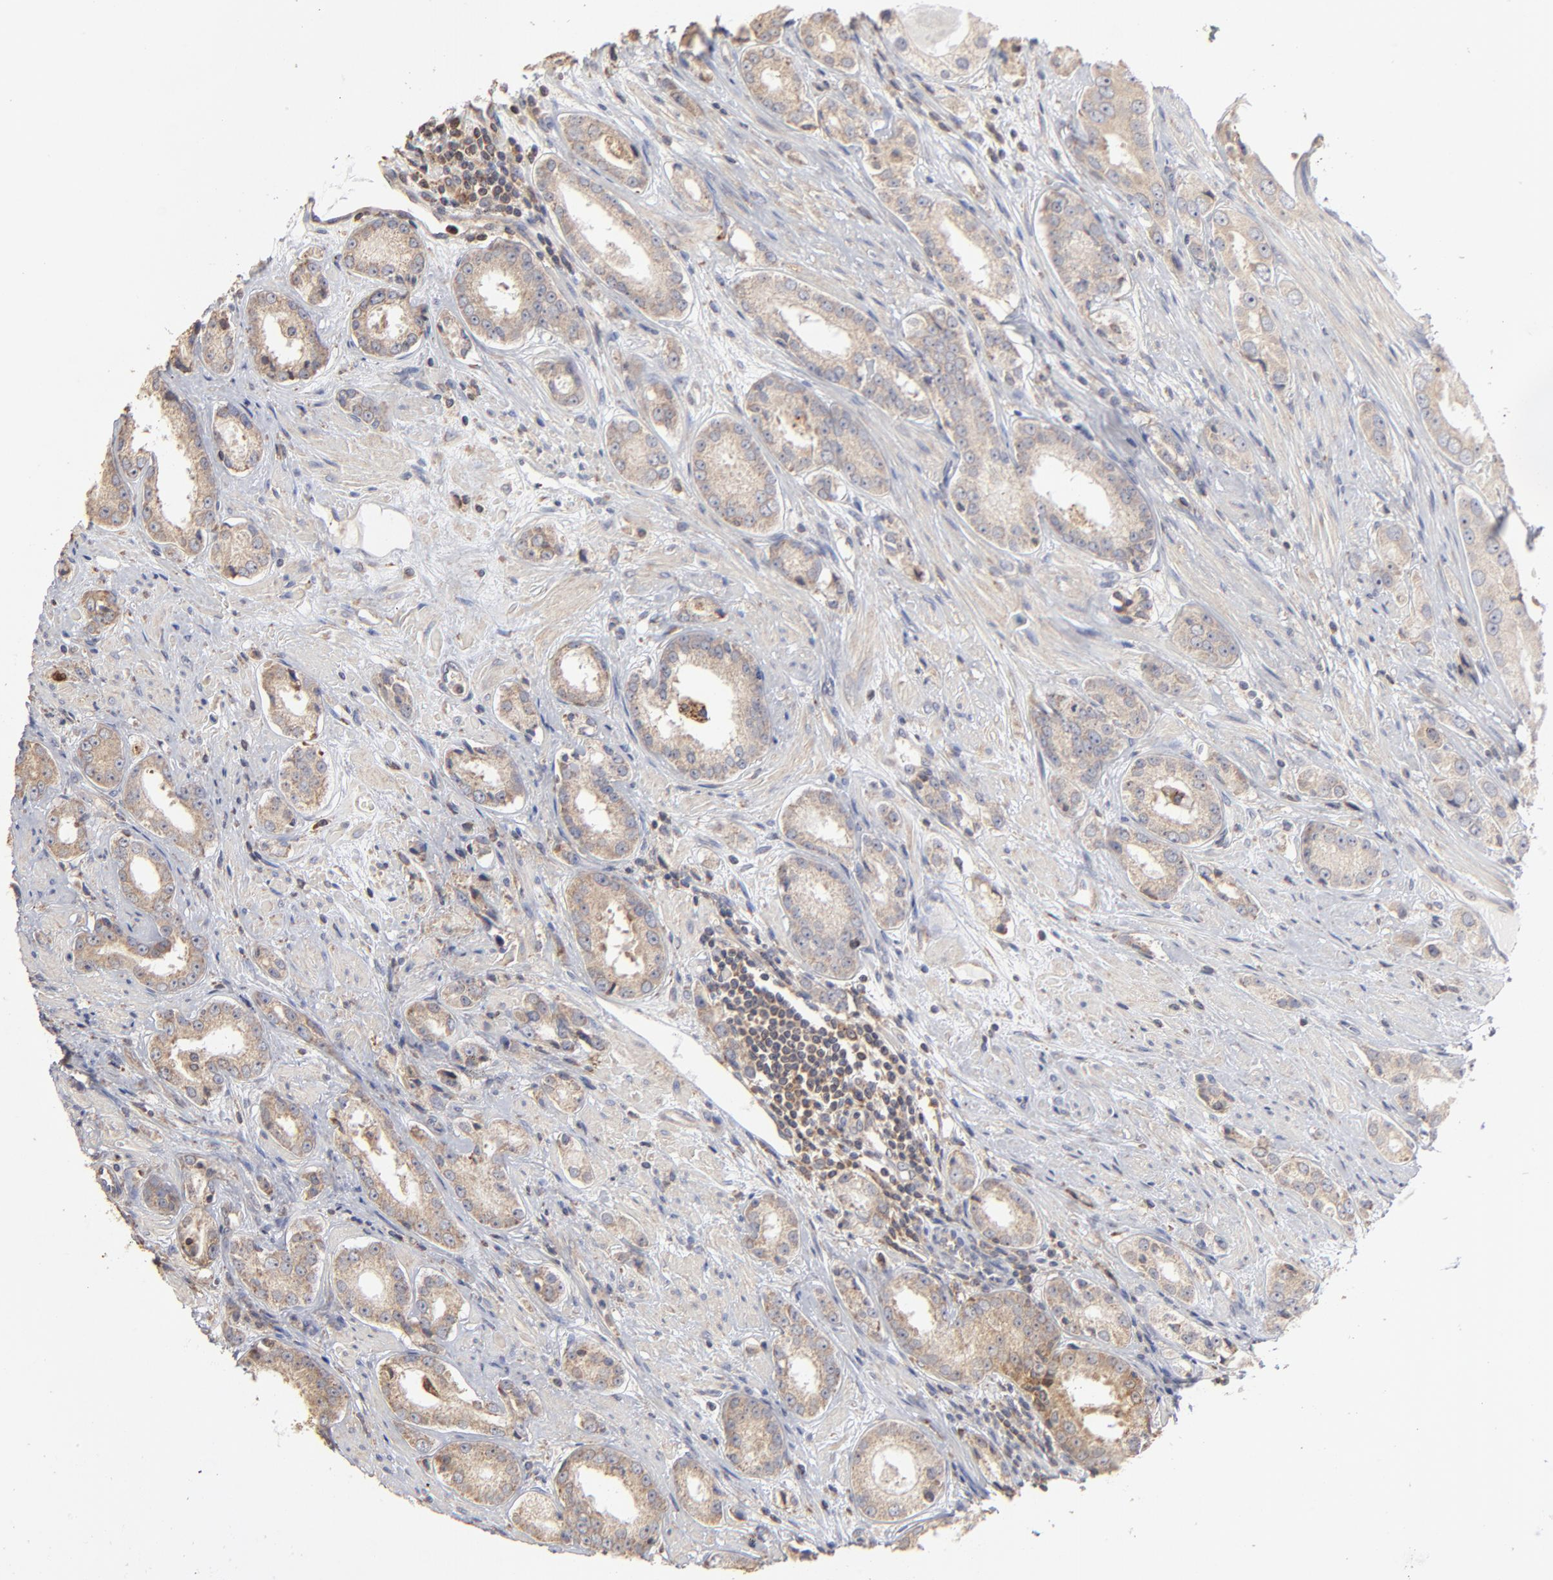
{"staining": {"intensity": "moderate", "quantity": ">75%", "location": "cytoplasmic/membranous"}, "tissue": "prostate cancer", "cell_type": "Tumor cells", "image_type": "cancer", "snomed": [{"axis": "morphology", "description": "Adenocarcinoma, Medium grade"}, {"axis": "topography", "description": "Prostate"}], "caption": "Protein staining of prostate medium-grade adenocarcinoma tissue exhibits moderate cytoplasmic/membranous staining in about >75% of tumor cells. Immunohistochemistry (ihc) stains the protein in brown and the nuclei are stained blue.", "gene": "RNF213", "patient": {"sex": "male", "age": 53}}